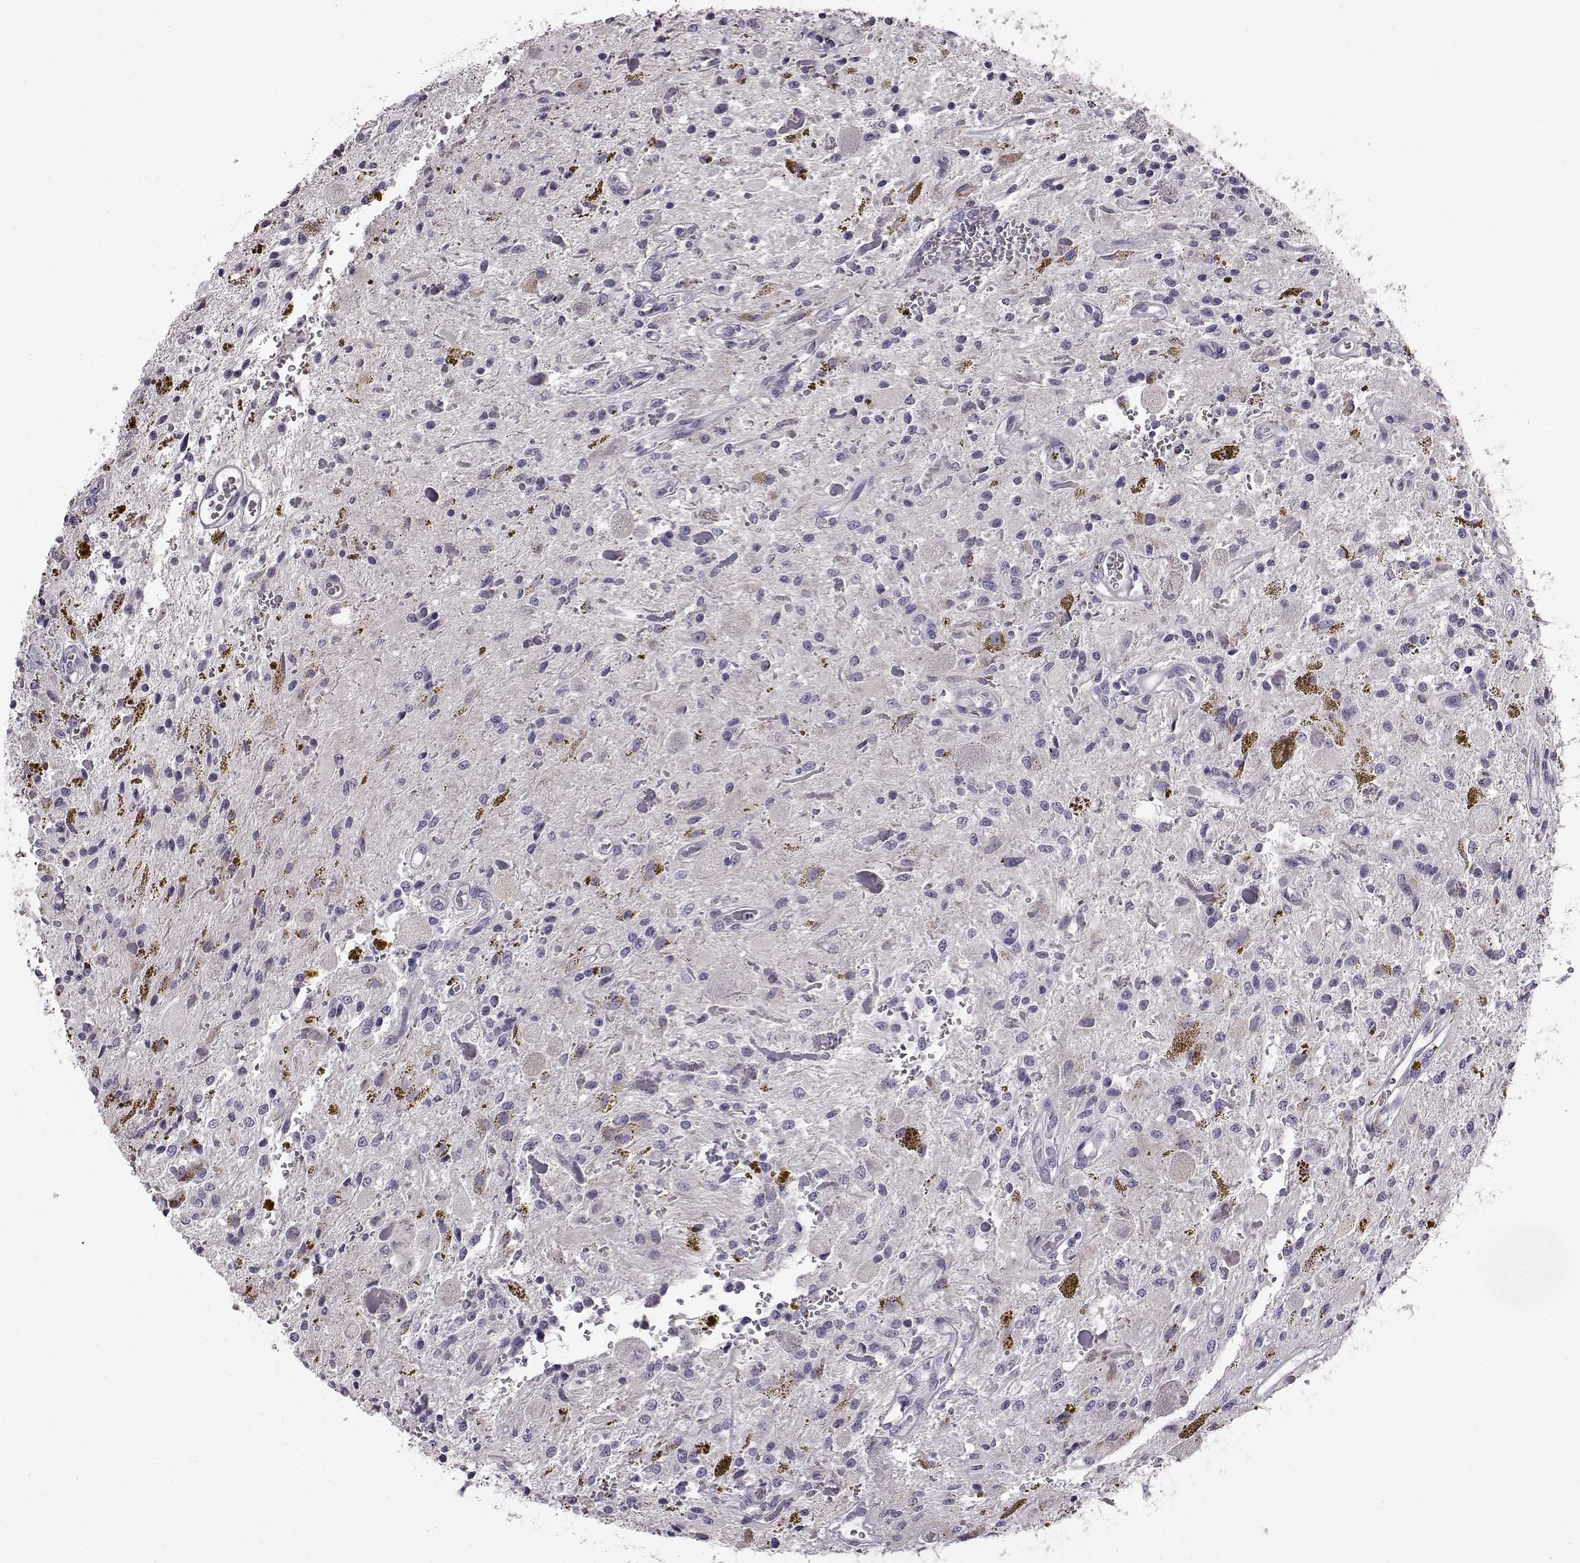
{"staining": {"intensity": "negative", "quantity": "none", "location": "none"}, "tissue": "glioma", "cell_type": "Tumor cells", "image_type": "cancer", "snomed": [{"axis": "morphology", "description": "Glioma, malignant, Low grade"}, {"axis": "topography", "description": "Cerebellum"}], "caption": "A micrograph of human malignant glioma (low-grade) is negative for staining in tumor cells.", "gene": "ODAD4", "patient": {"sex": "female", "age": 14}}